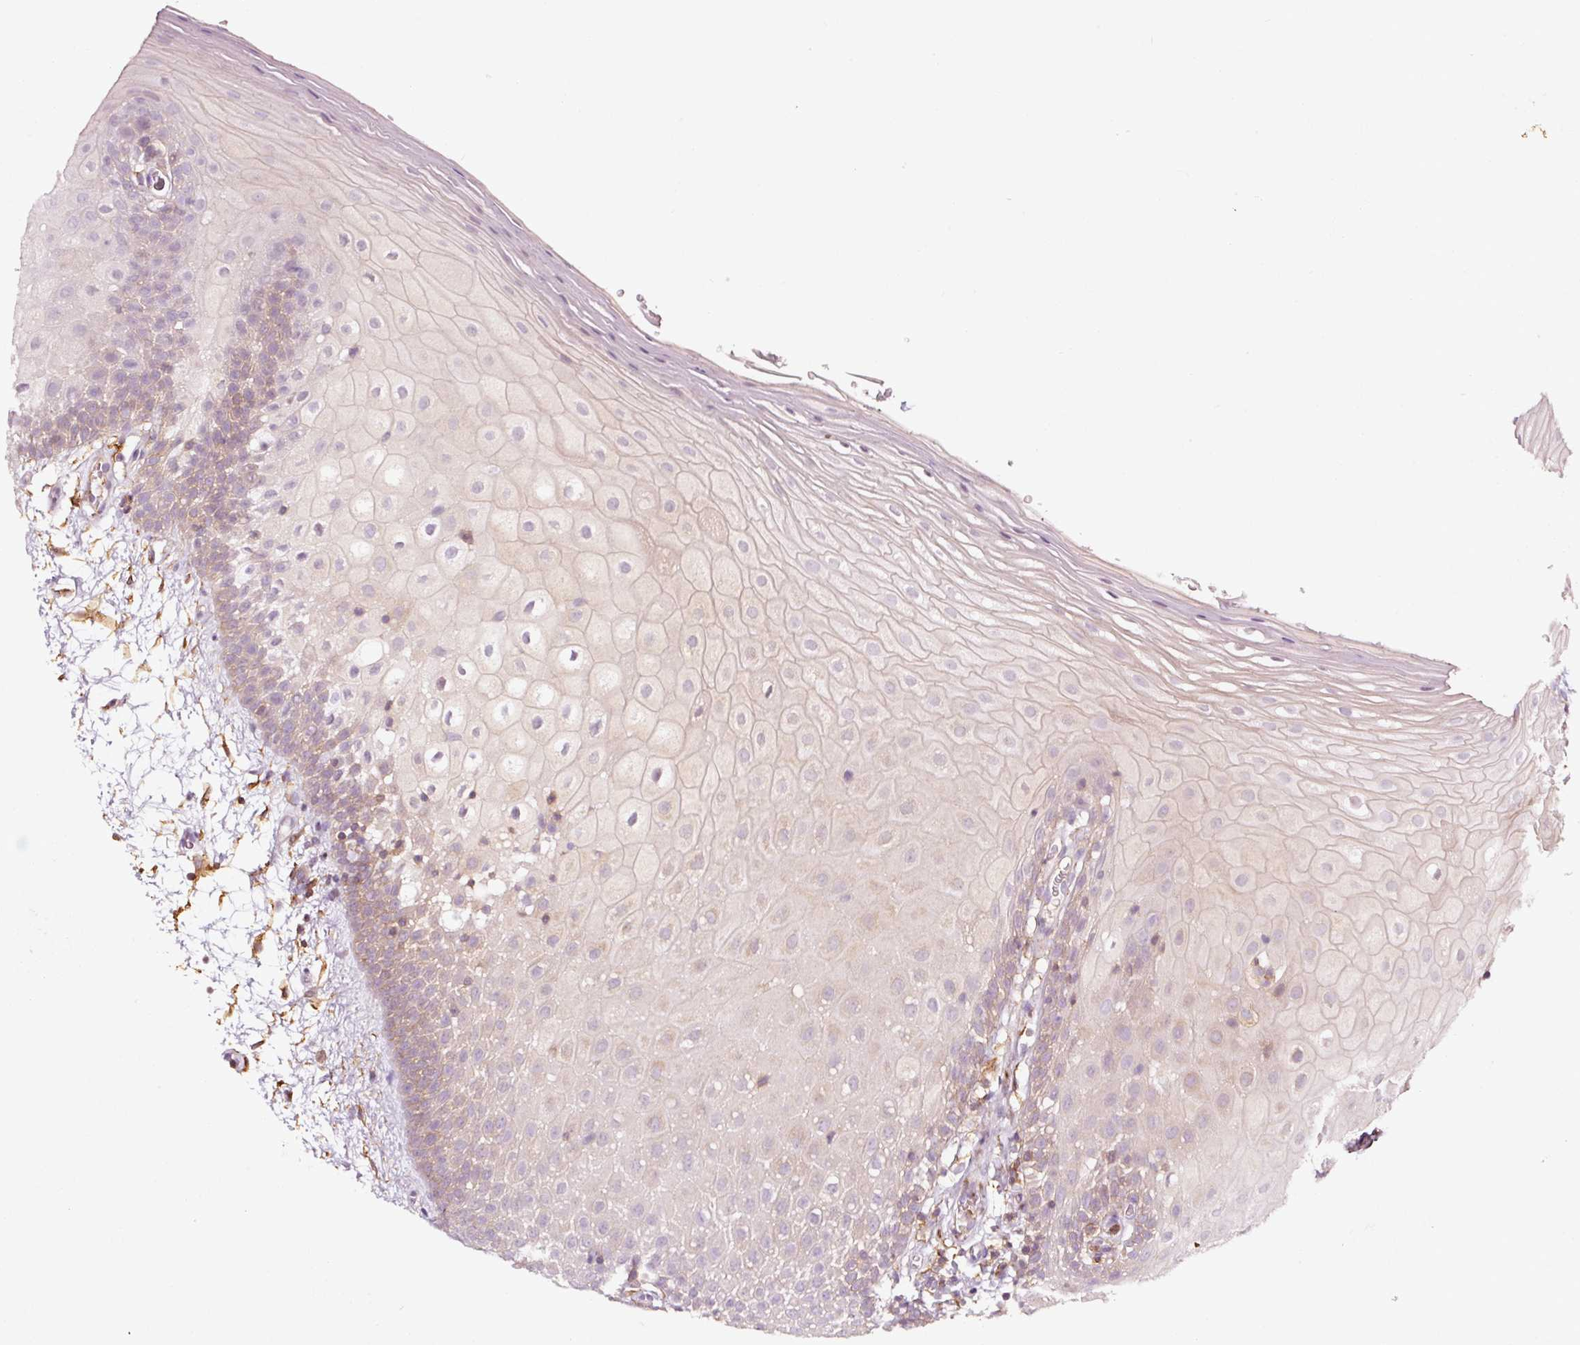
{"staining": {"intensity": "weak", "quantity": "<25%", "location": "cytoplasmic/membranous"}, "tissue": "oral mucosa", "cell_type": "Squamous epithelial cells", "image_type": "normal", "snomed": [{"axis": "morphology", "description": "Normal tissue, NOS"}, {"axis": "morphology", "description": "Squamous cell carcinoma, NOS"}, {"axis": "topography", "description": "Oral tissue"}, {"axis": "topography", "description": "Tounge, NOS"}, {"axis": "topography", "description": "Head-Neck"}], "caption": "Image shows no significant protein staining in squamous epithelial cells of benign oral mucosa.", "gene": "ADD3", "patient": {"sex": "male", "age": 76}}